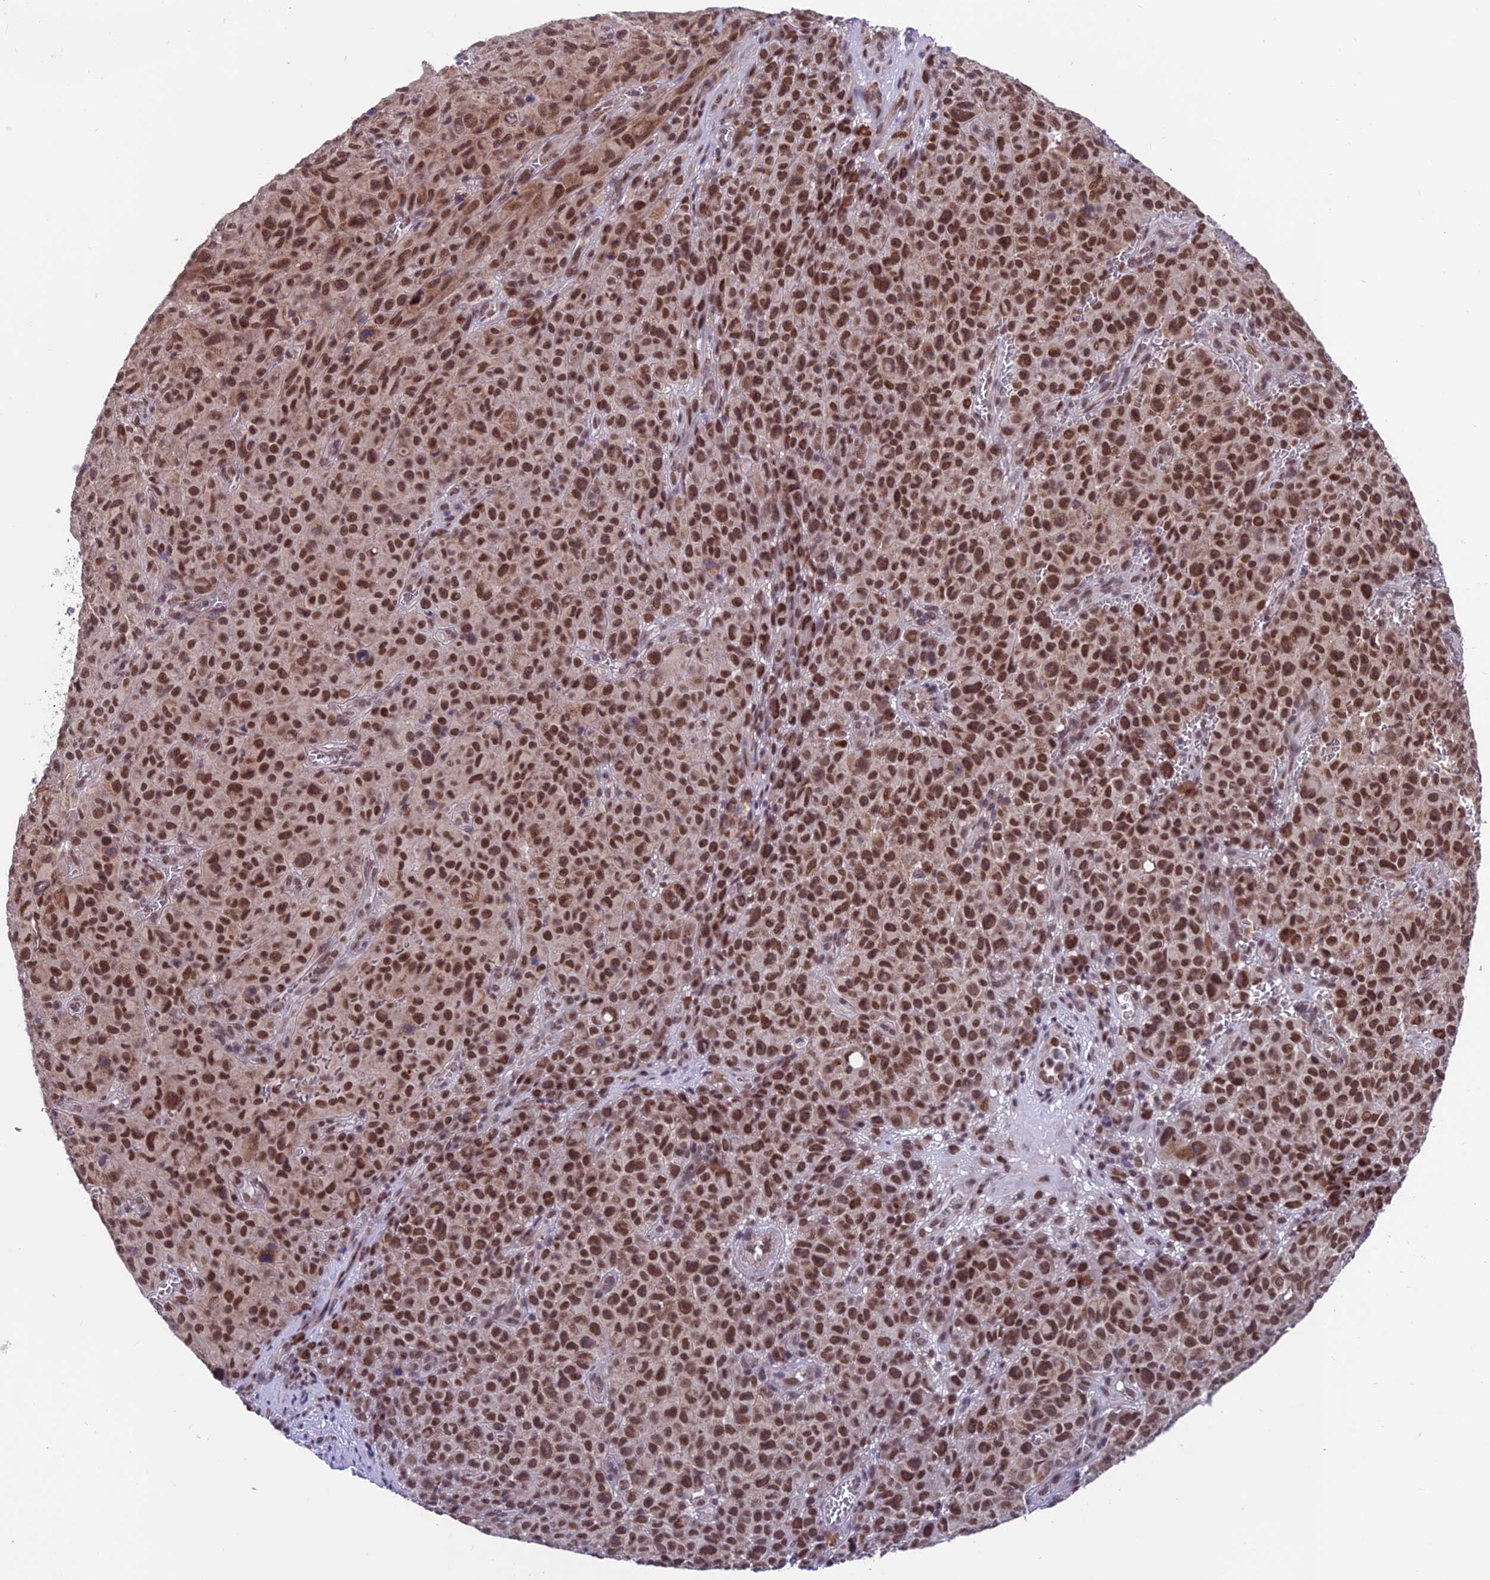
{"staining": {"intensity": "strong", "quantity": ">75%", "location": "nuclear"}, "tissue": "melanoma", "cell_type": "Tumor cells", "image_type": "cancer", "snomed": [{"axis": "morphology", "description": "Malignant melanoma, NOS"}, {"axis": "topography", "description": "Skin"}], "caption": "DAB immunohistochemical staining of melanoma shows strong nuclear protein expression in approximately >75% of tumor cells.", "gene": "KIAA1191", "patient": {"sex": "female", "age": 82}}